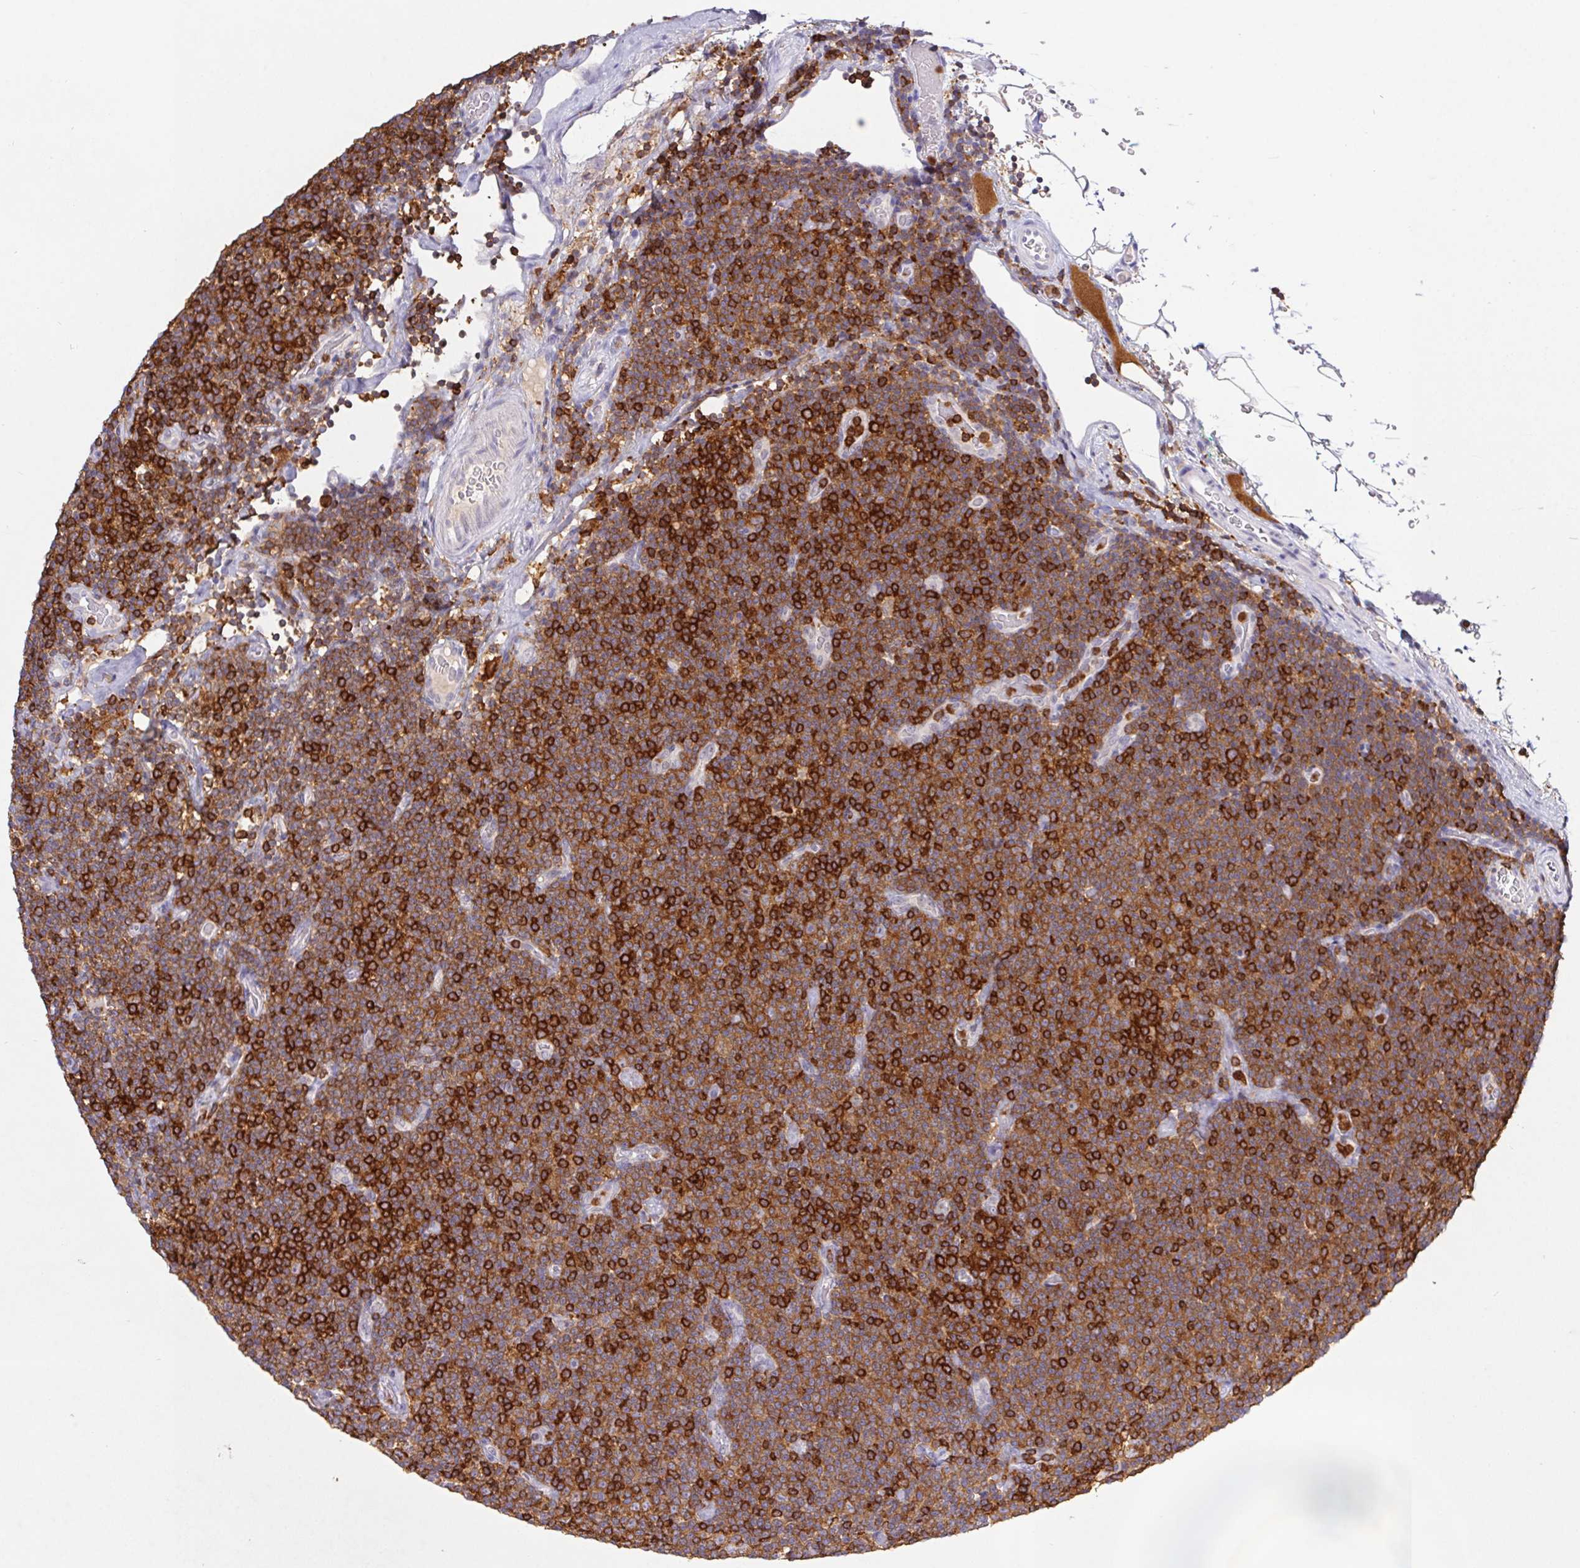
{"staining": {"intensity": "strong", "quantity": ">75%", "location": "cytoplasmic/membranous"}, "tissue": "lymphoma", "cell_type": "Tumor cells", "image_type": "cancer", "snomed": [{"axis": "morphology", "description": "Malignant lymphoma, non-Hodgkin's type, Low grade"}, {"axis": "topography", "description": "Lymph node"}], "caption": "Tumor cells show high levels of strong cytoplasmic/membranous positivity in approximately >75% of cells in low-grade malignant lymphoma, non-Hodgkin's type. Nuclei are stained in blue.", "gene": "APBB1IP", "patient": {"sex": "male", "age": 81}}